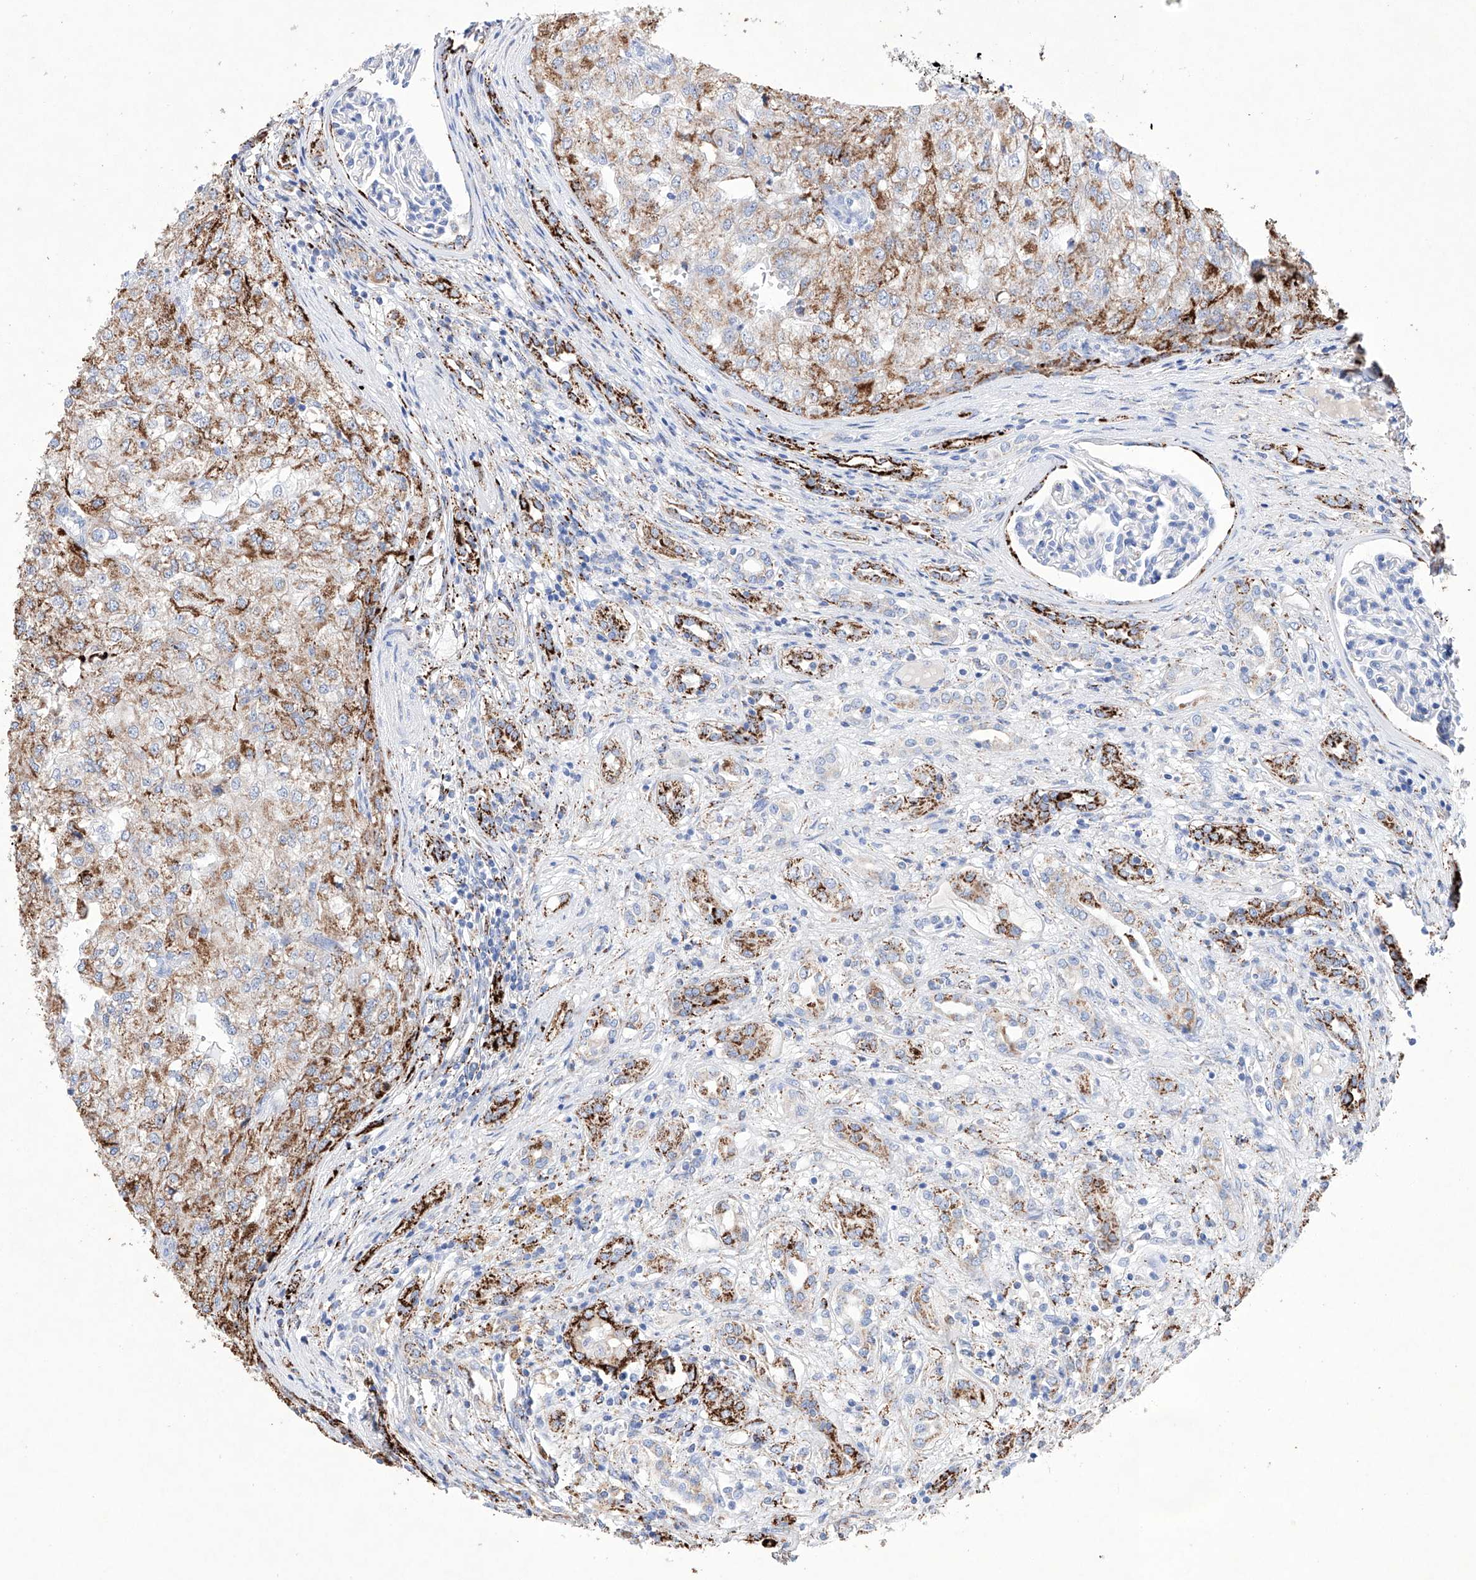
{"staining": {"intensity": "moderate", "quantity": "25%-75%", "location": "cytoplasmic/membranous"}, "tissue": "renal cancer", "cell_type": "Tumor cells", "image_type": "cancer", "snomed": [{"axis": "morphology", "description": "Adenocarcinoma, NOS"}, {"axis": "topography", "description": "Kidney"}], "caption": "Protein staining by immunohistochemistry reveals moderate cytoplasmic/membranous positivity in about 25%-75% of tumor cells in renal cancer (adenocarcinoma).", "gene": "NRROS", "patient": {"sex": "female", "age": 54}}